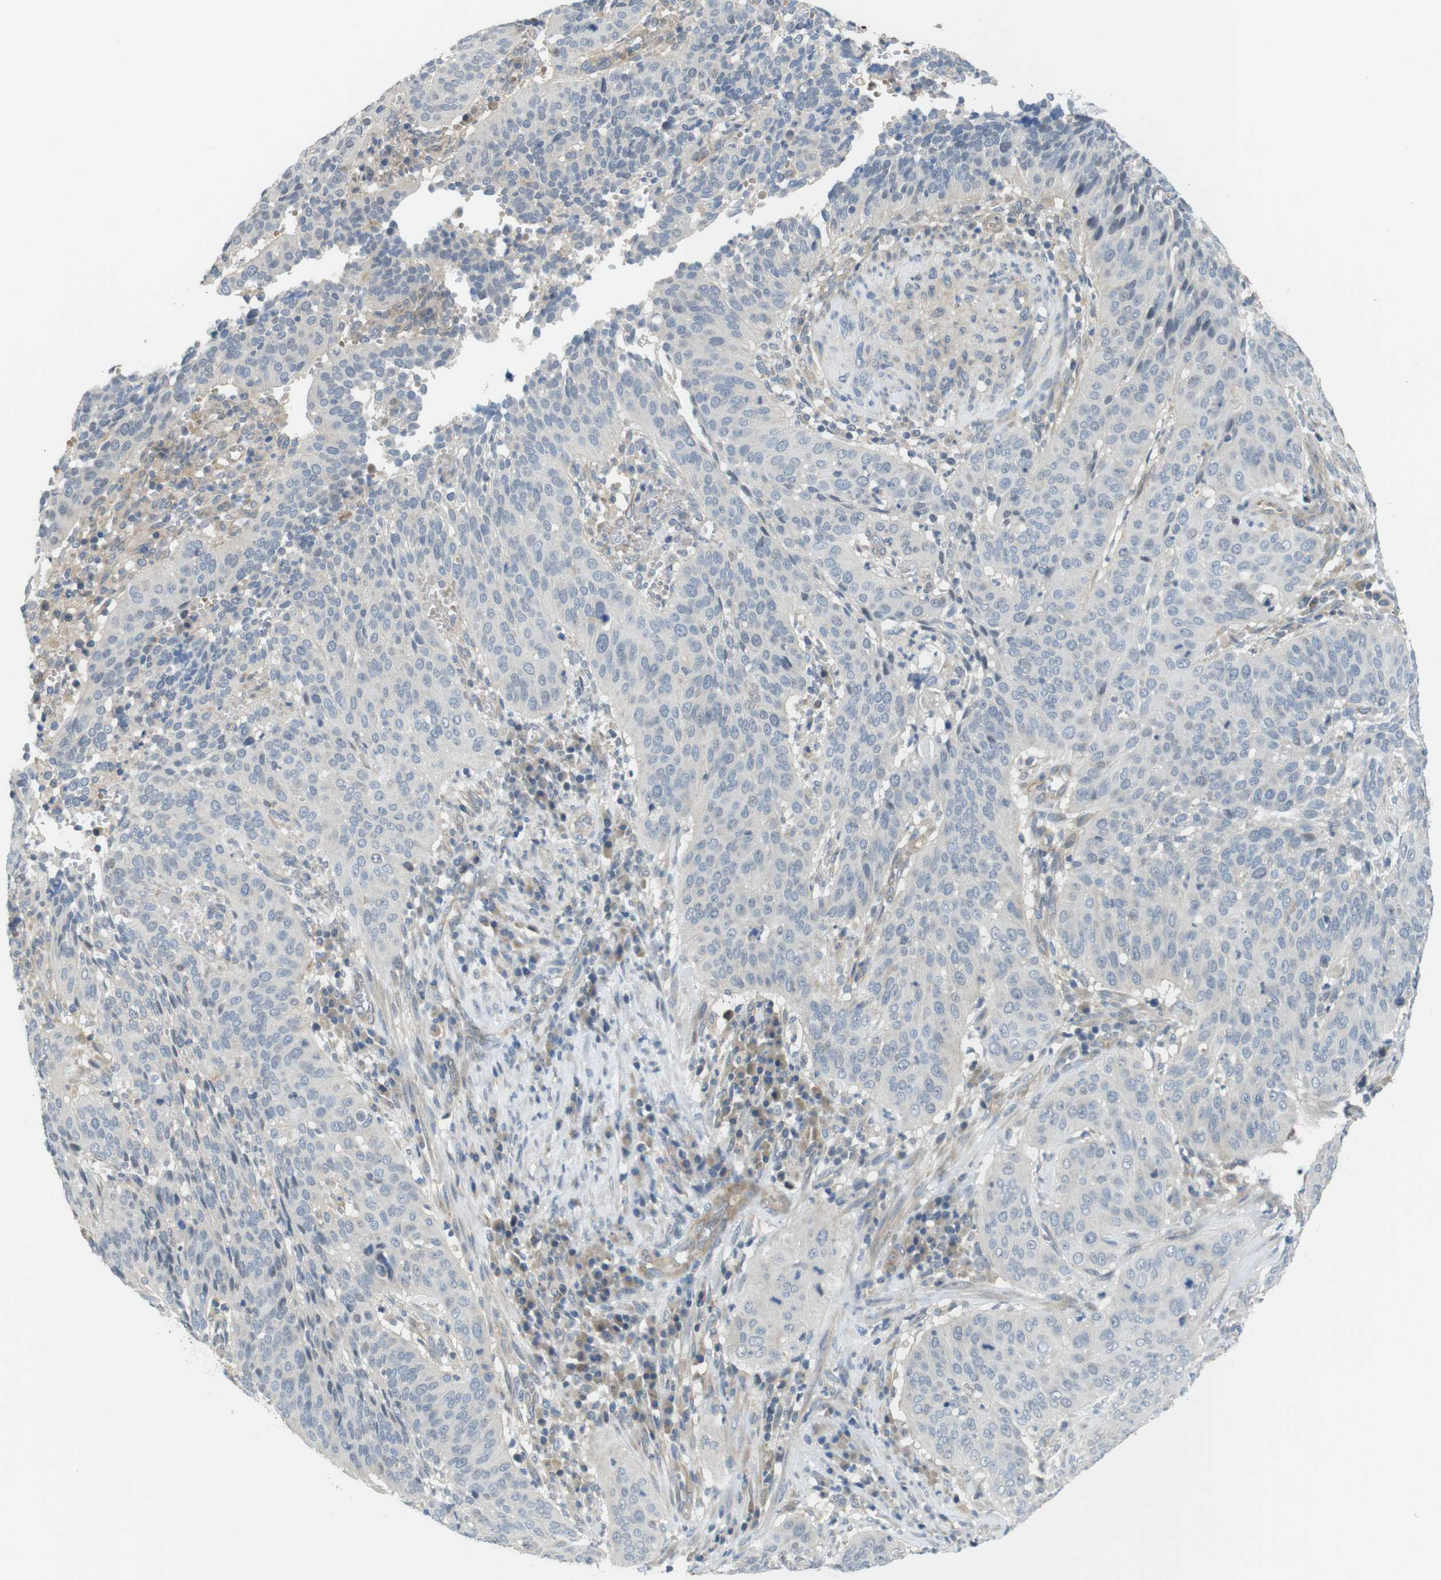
{"staining": {"intensity": "negative", "quantity": "none", "location": "none"}, "tissue": "cervical cancer", "cell_type": "Tumor cells", "image_type": "cancer", "snomed": [{"axis": "morphology", "description": "Normal tissue, NOS"}, {"axis": "morphology", "description": "Squamous cell carcinoma, NOS"}, {"axis": "topography", "description": "Cervix"}], "caption": "A micrograph of human squamous cell carcinoma (cervical) is negative for staining in tumor cells. The staining was performed using DAB to visualize the protein expression in brown, while the nuclei were stained in blue with hematoxylin (Magnification: 20x).", "gene": "ABHD15", "patient": {"sex": "female", "age": 39}}